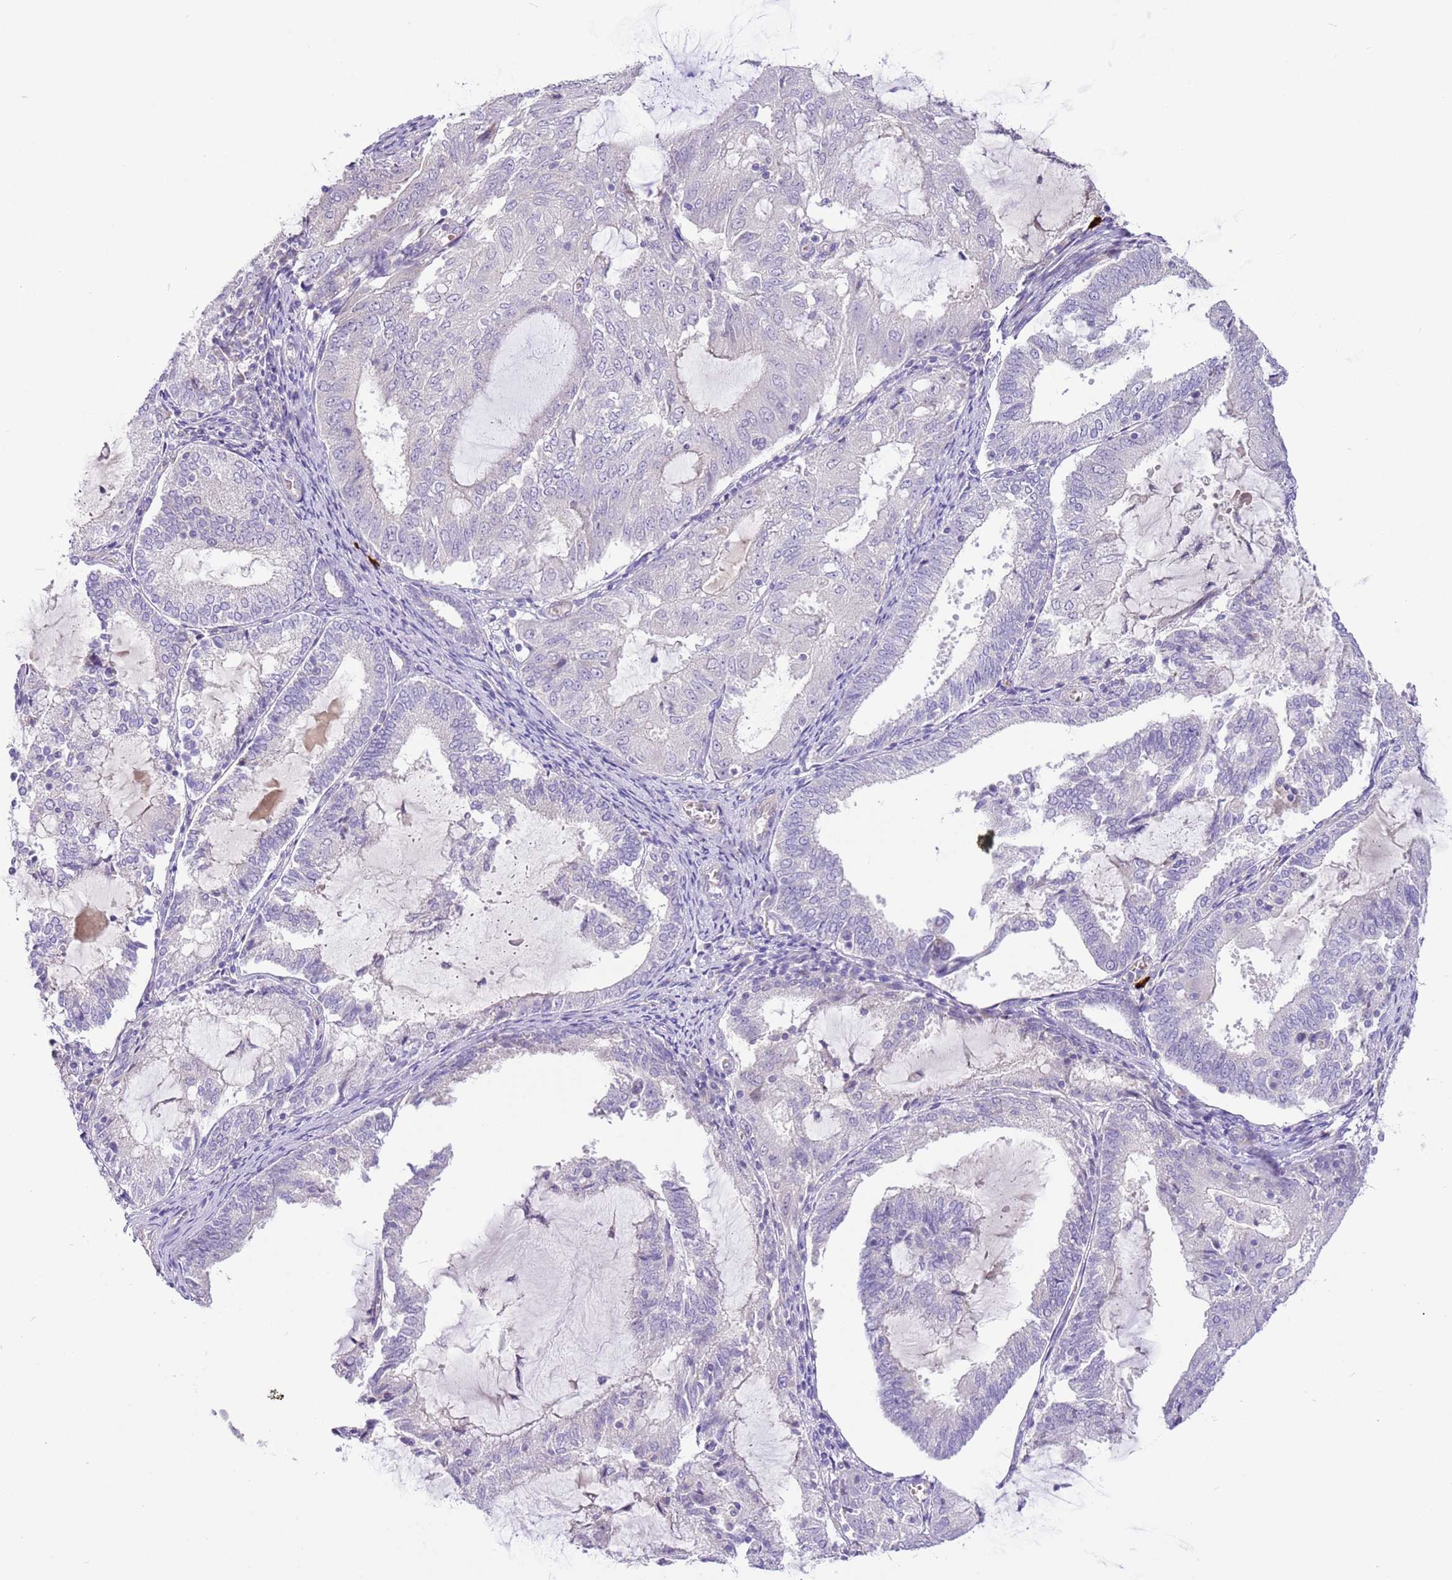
{"staining": {"intensity": "negative", "quantity": "none", "location": "none"}, "tissue": "endometrial cancer", "cell_type": "Tumor cells", "image_type": "cancer", "snomed": [{"axis": "morphology", "description": "Adenocarcinoma, NOS"}, {"axis": "topography", "description": "Endometrium"}], "caption": "There is no significant staining in tumor cells of endometrial cancer (adenocarcinoma).", "gene": "RFK", "patient": {"sex": "female", "age": 81}}